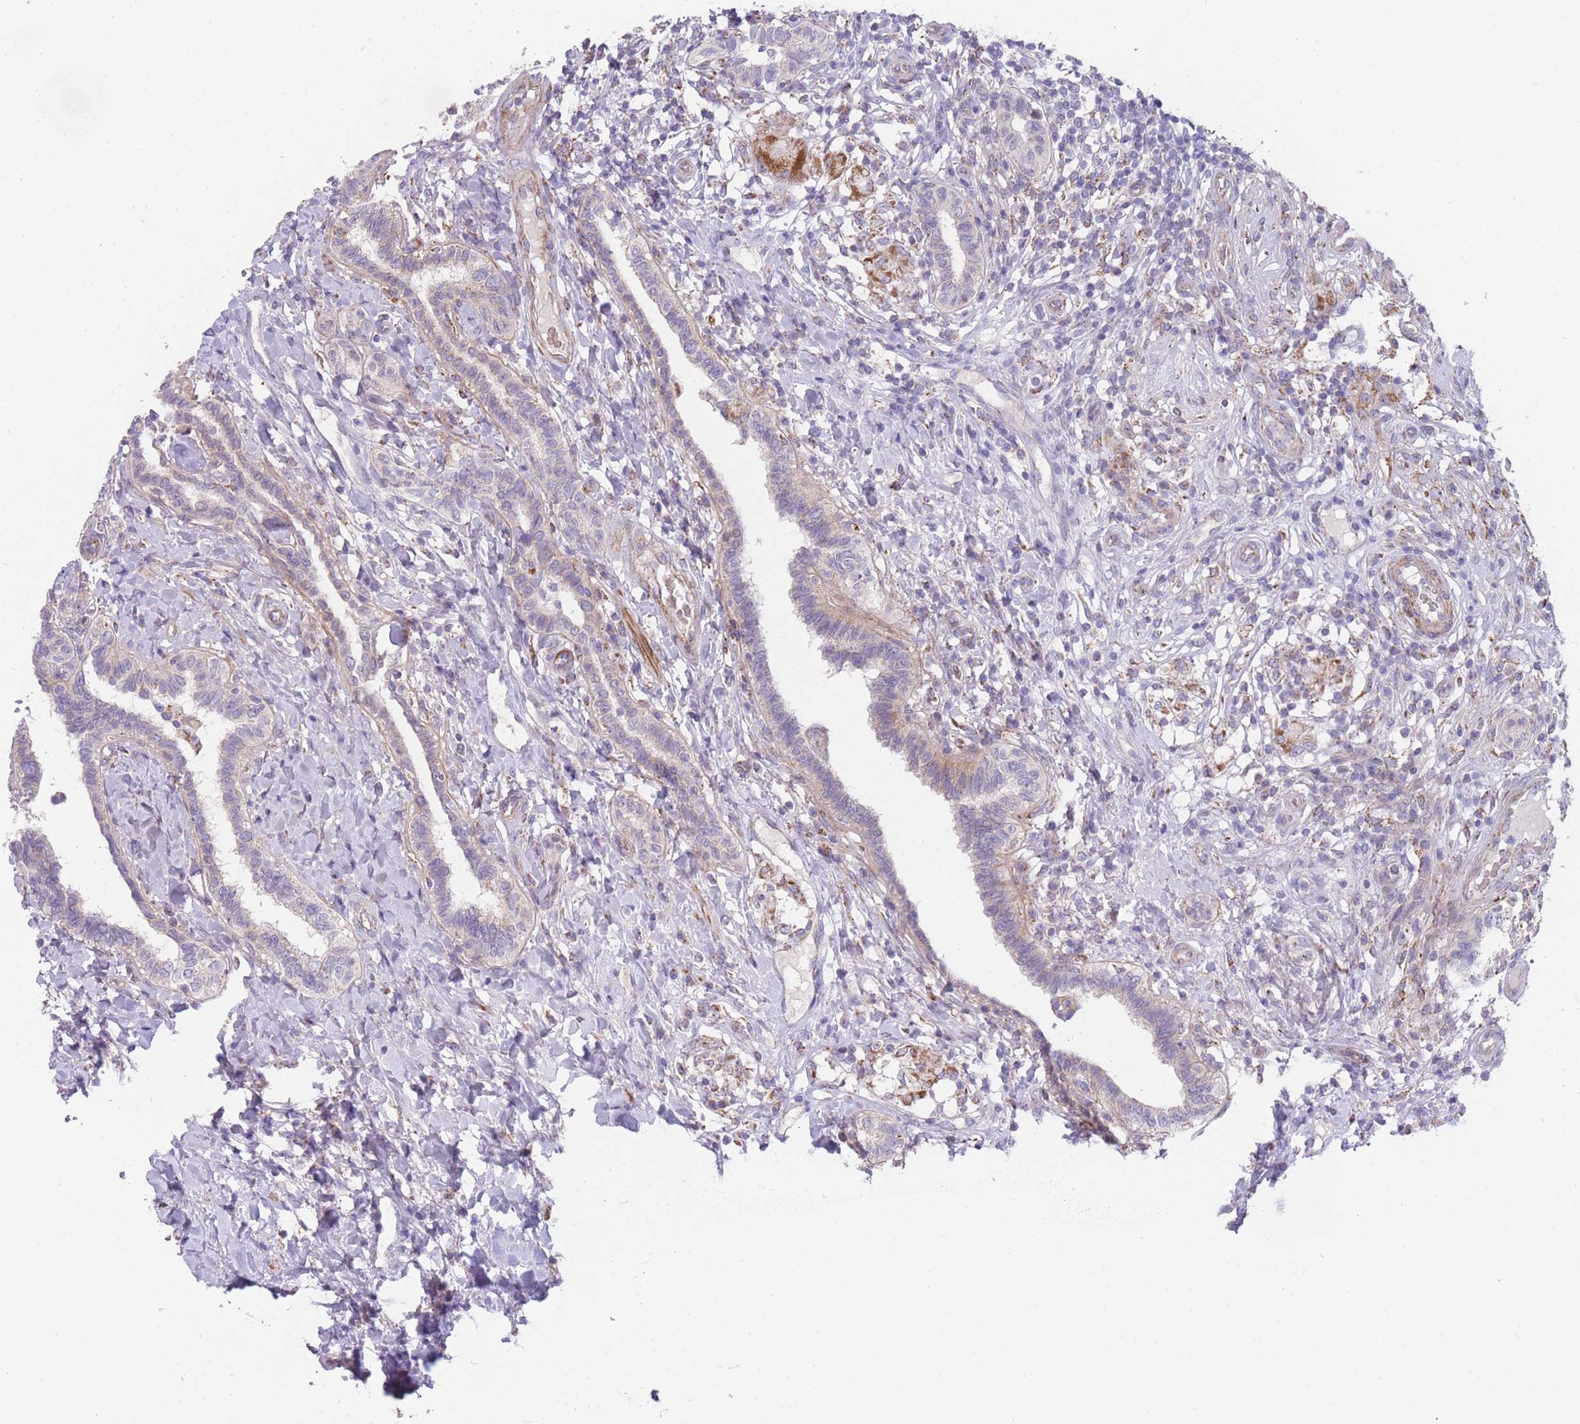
{"staining": {"intensity": "negative", "quantity": "none", "location": "none"}, "tissue": "testis cancer", "cell_type": "Tumor cells", "image_type": "cancer", "snomed": [{"axis": "morphology", "description": "Seminoma, NOS"}, {"axis": "topography", "description": "Testis"}], "caption": "Immunohistochemical staining of human testis cancer (seminoma) demonstrates no significant staining in tumor cells.", "gene": "SMPD4", "patient": {"sex": "male", "age": 49}}